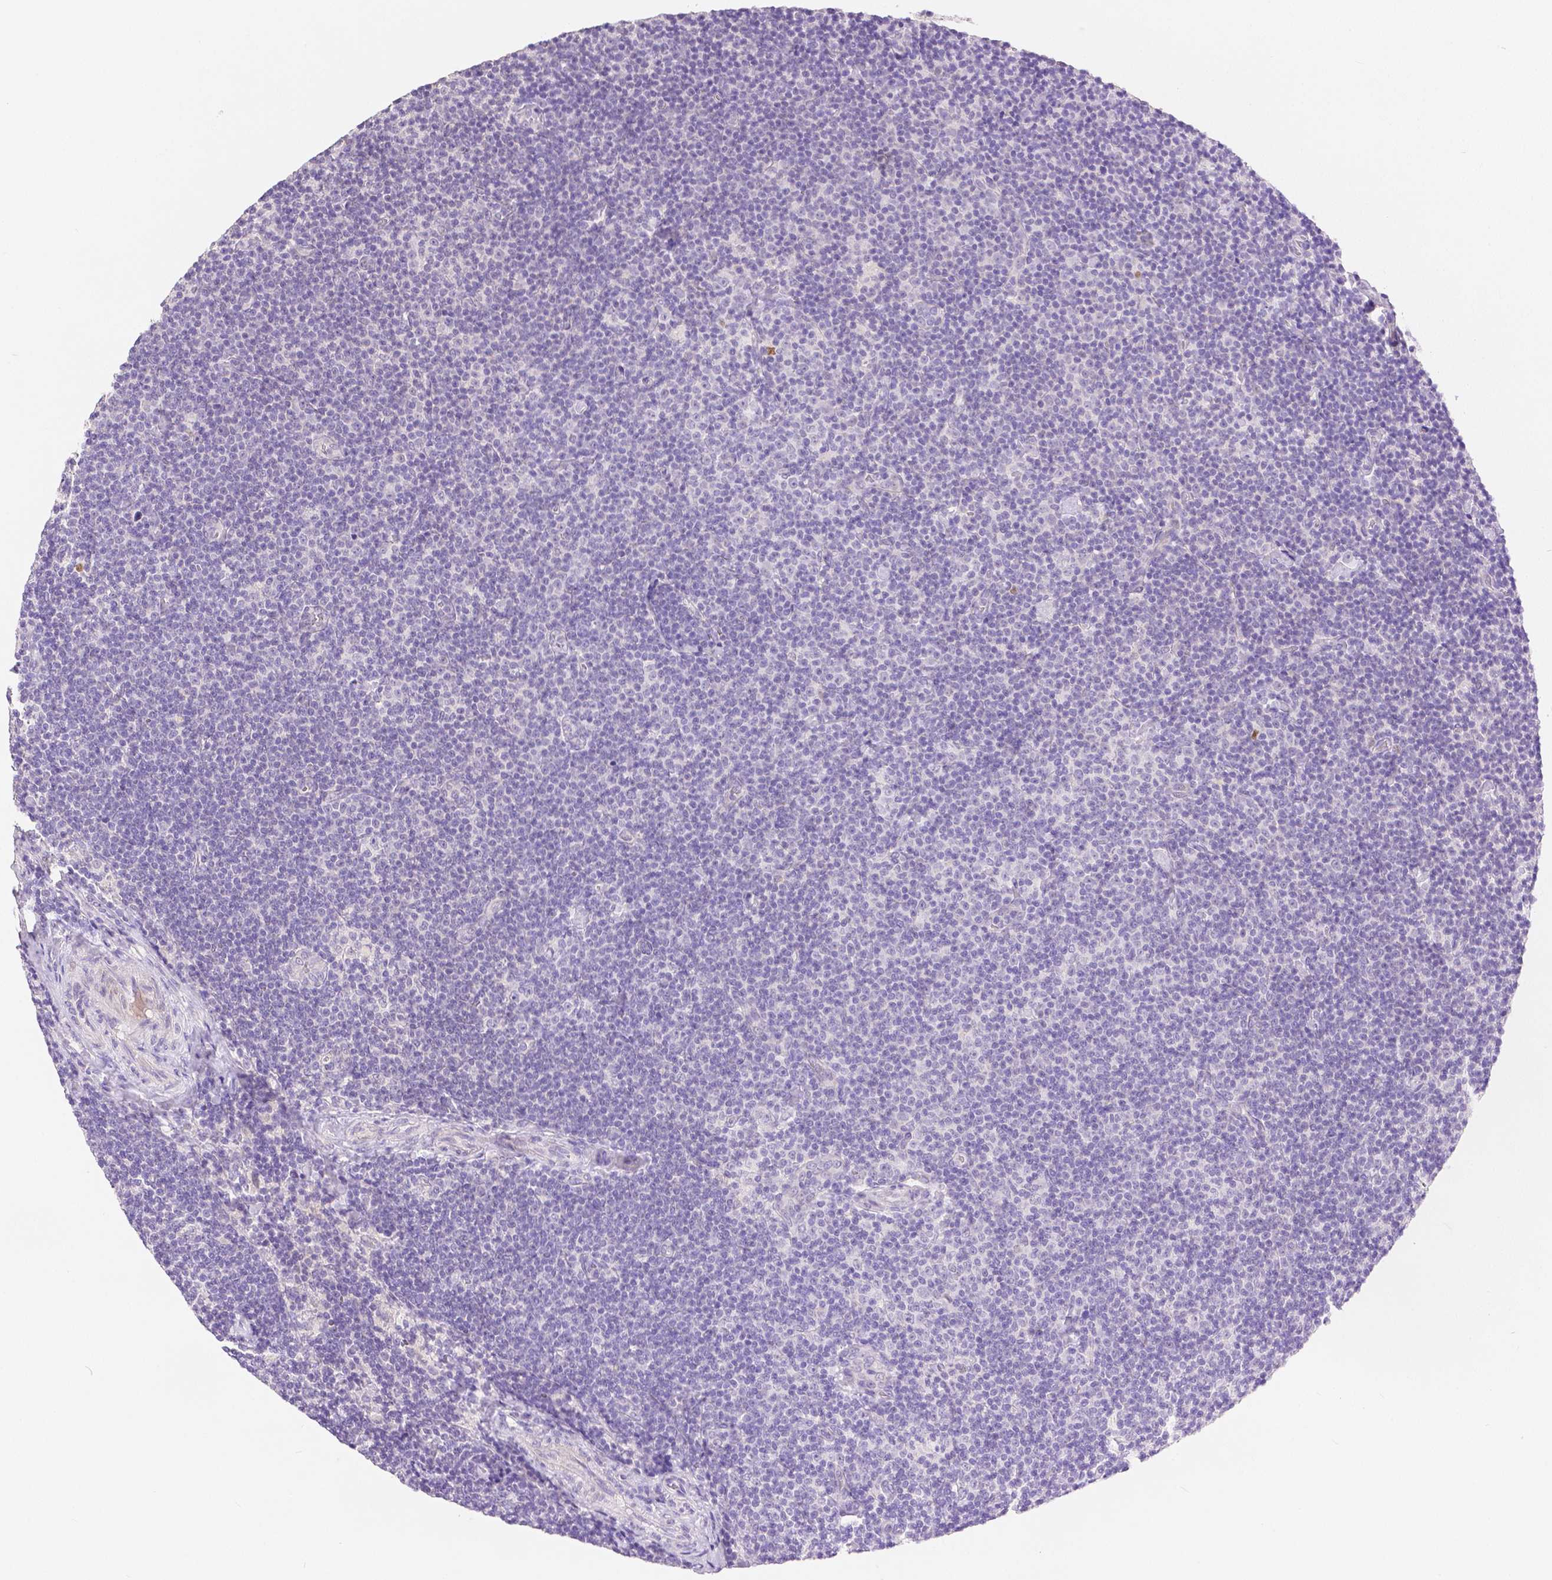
{"staining": {"intensity": "negative", "quantity": "none", "location": "none"}, "tissue": "lymphoma", "cell_type": "Tumor cells", "image_type": "cancer", "snomed": [{"axis": "morphology", "description": "Malignant lymphoma, non-Hodgkin's type, Low grade"}, {"axis": "topography", "description": "Lymph node"}], "caption": "Photomicrograph shows no significant protein positivity in tumor cells of lymphoma. Nuclei are stained in blue.", "gene": "HNF1B", "patient": {"sex": "male", "age": 81}}